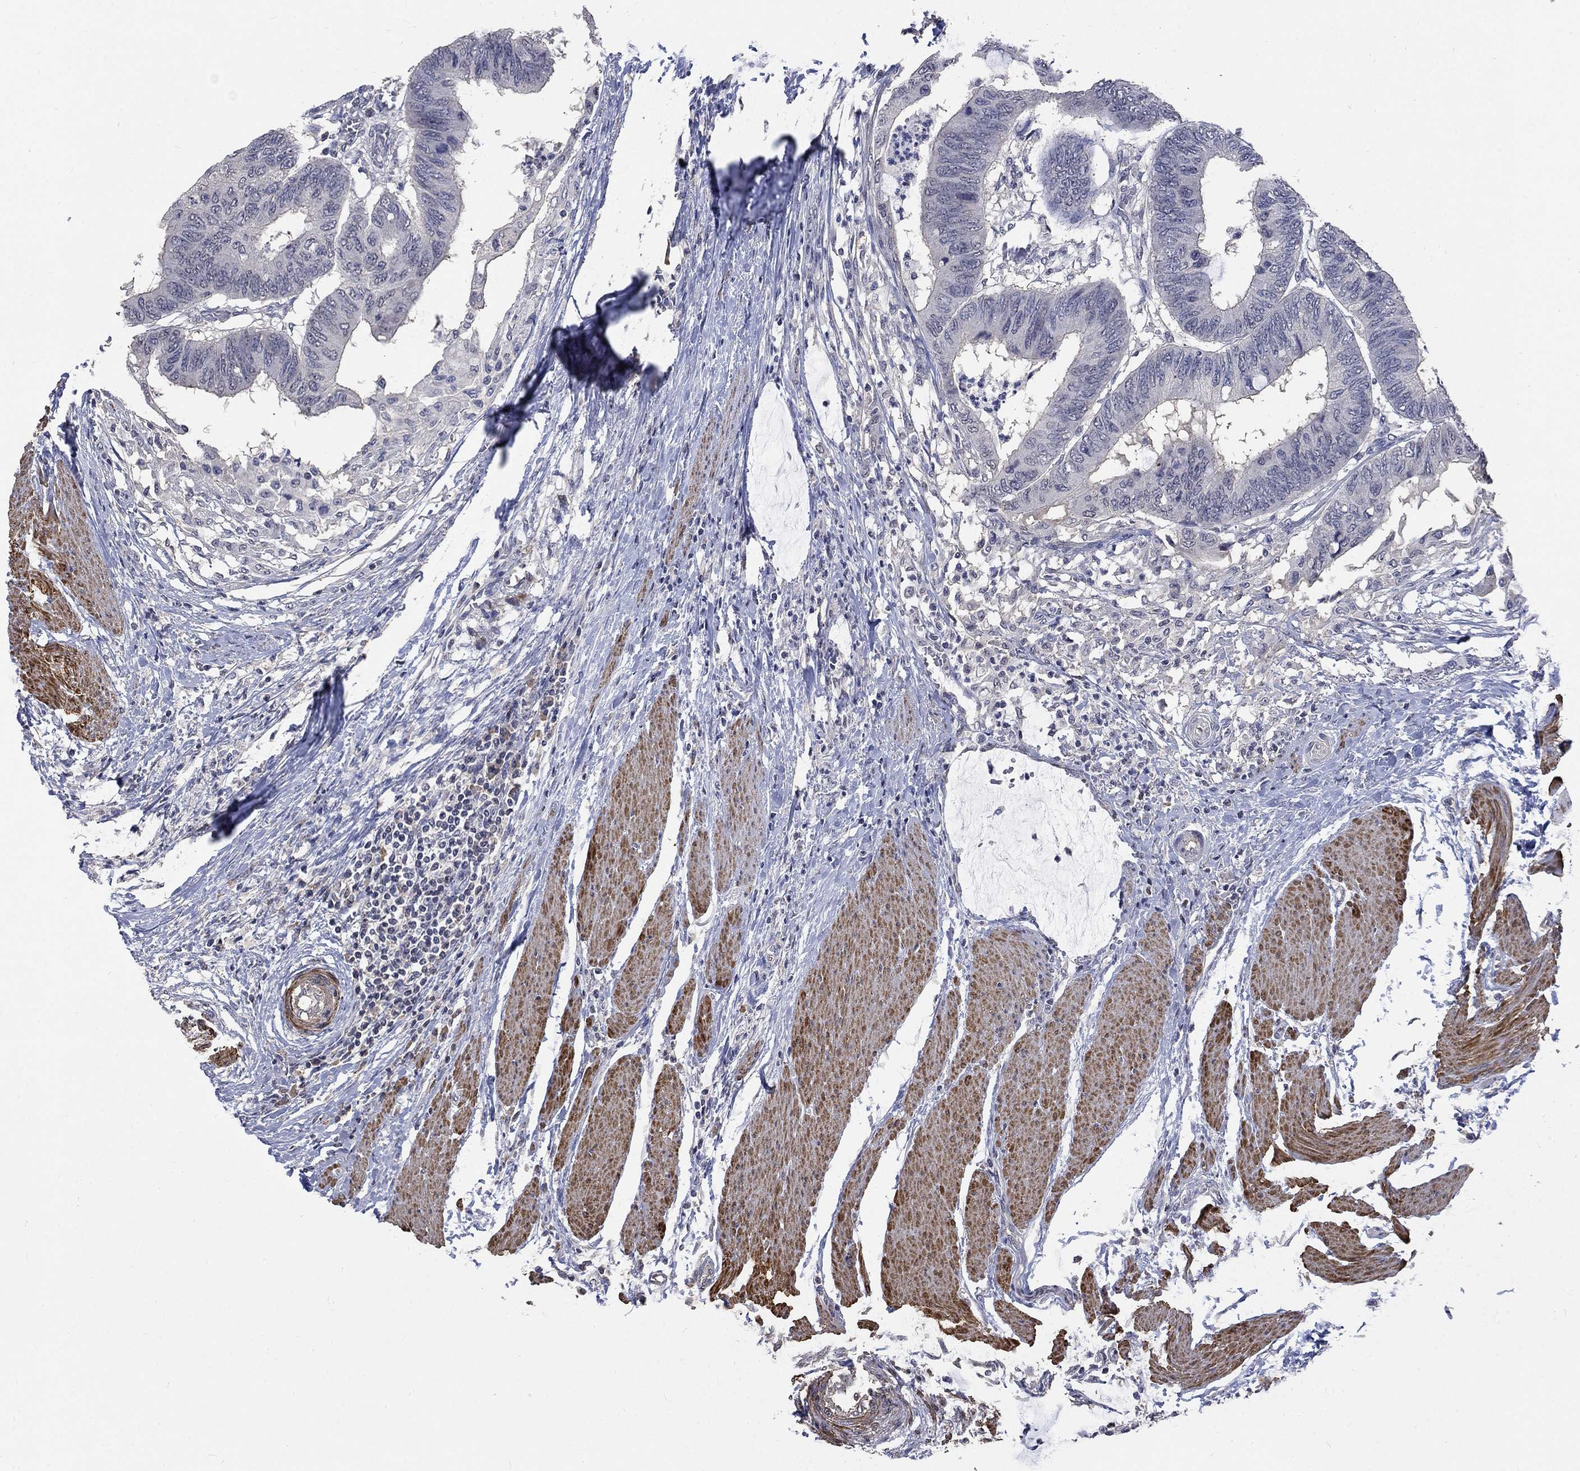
{"staining": {"intensity": "negative", "quantity": "none", "location": "none"}, "tissue": "colorectal cancer", "cell_type": "Tumor cells", "image_type": "cancer", "snomed": [{"axis": "morphology", "description": "Normal tissue, NOS"}, {"axis": "morphology", "description": "Adenocarcinoma, NOS"}, {"axis": "topography", "description": "Rectum"}, {"axis": "topography", "description": "Peripheral nerve tissue"}], "caption": "High power microscopy photomicrograph of an immunohistochemistry micrograph of adenocarcinoma (colorectal), revealing no significant positivity in tumor cells. (DAB (3,3'-diaminobenzidine) IHC with hematoxylin counter stain).", "gene": "ZBTB18", "patient": {"sex": "male", "age": 92}}